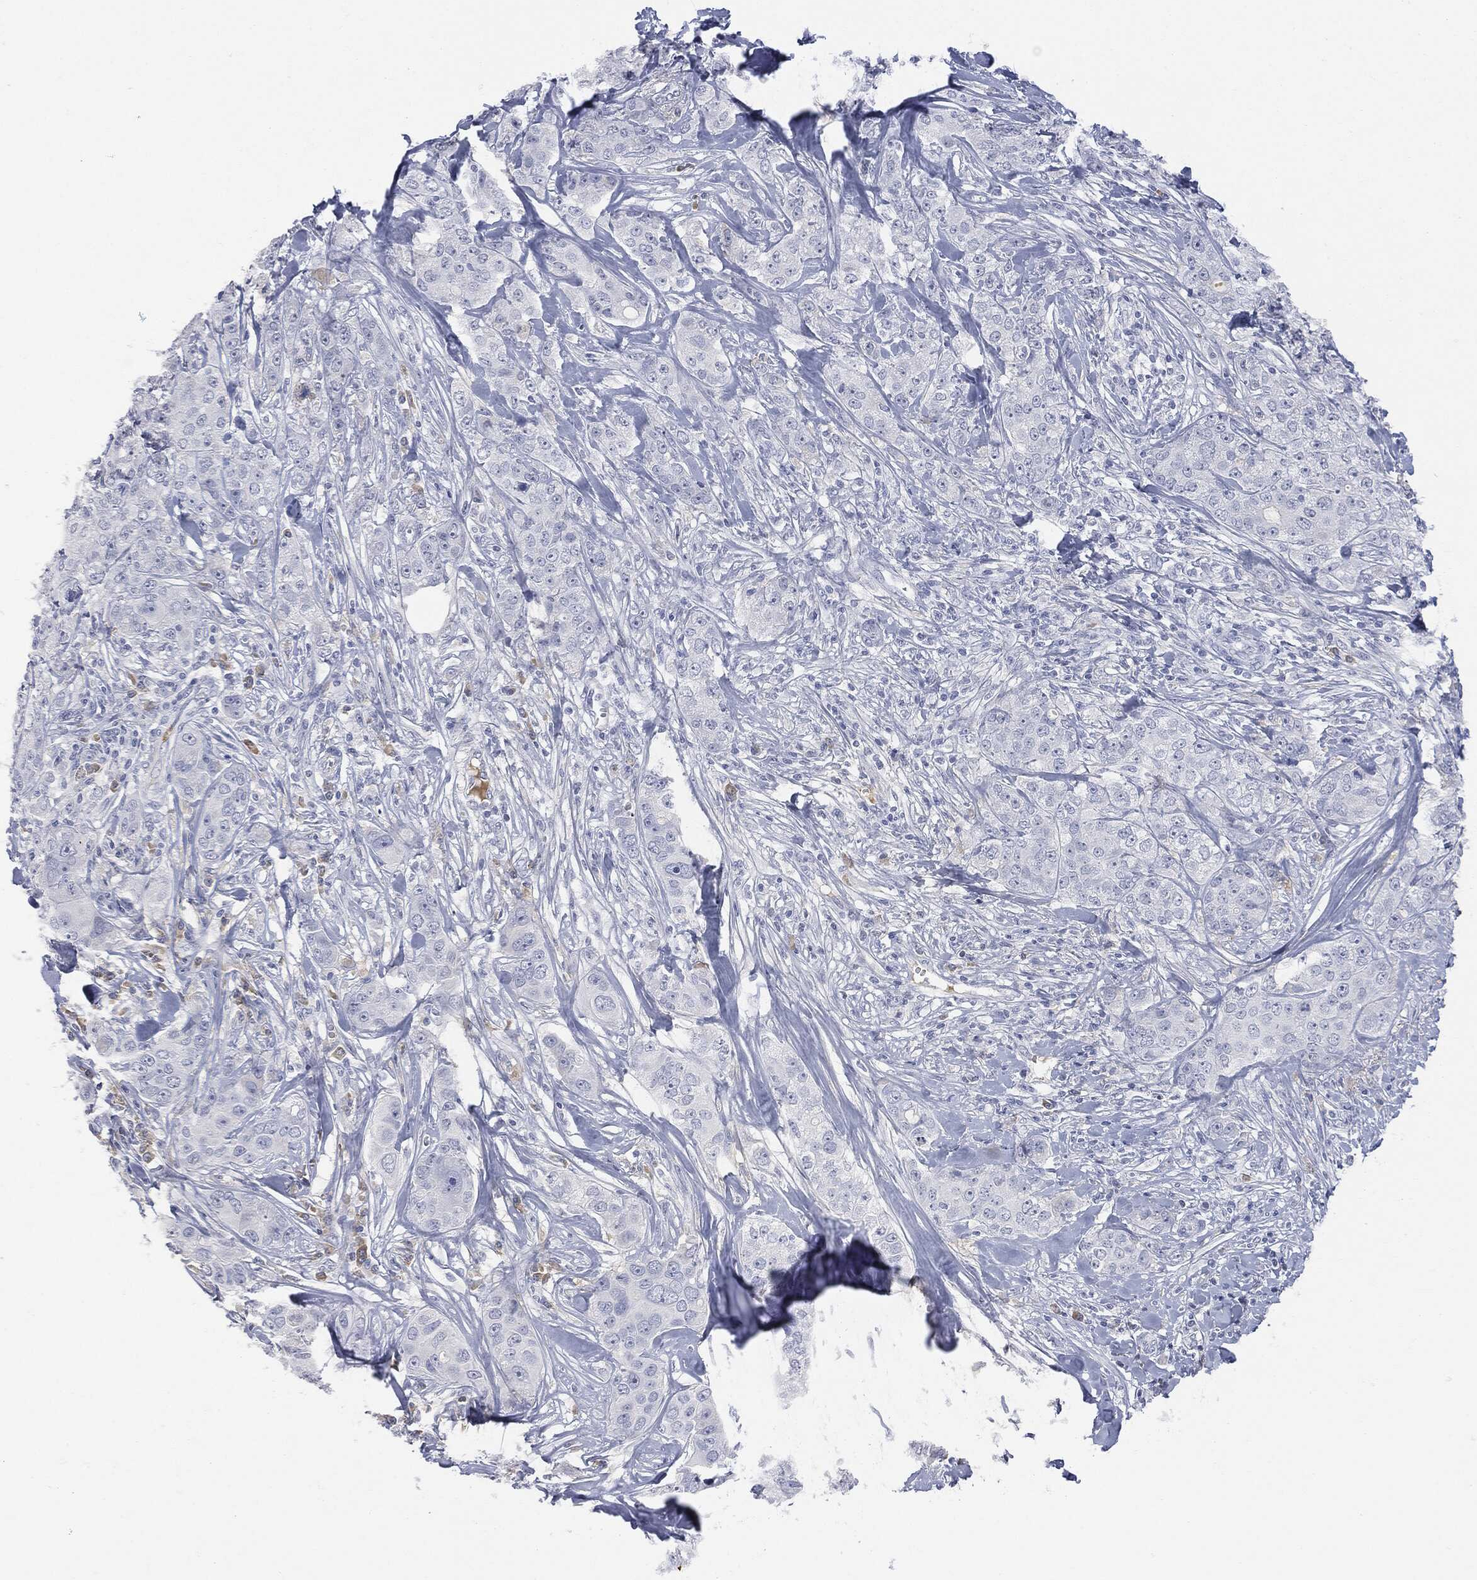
{"staining": {"intensity": "negative", "quantity": "none", "location": "none"}, "tissue": "breast cancer", "cell_type": "Tumor cells", "image_type": "cancer", "snomed": [{"axis": "morphology", "description": "Duct carcinoma"}, {"axis": "topography", "description": "Breast"}], "caption": "DAB (3,3'-diaminobenzidine) immunohistochemical staining of breast infiltrating ductal carcinoma exhibits no significant positivity in tumor cells. (Brightfield microscopy of DAB (3,3'-diaminobenzidine) immunohistochemistry at high magnification).", "gene": "BTK", "patient": {"sex": "female", "age": 43}}